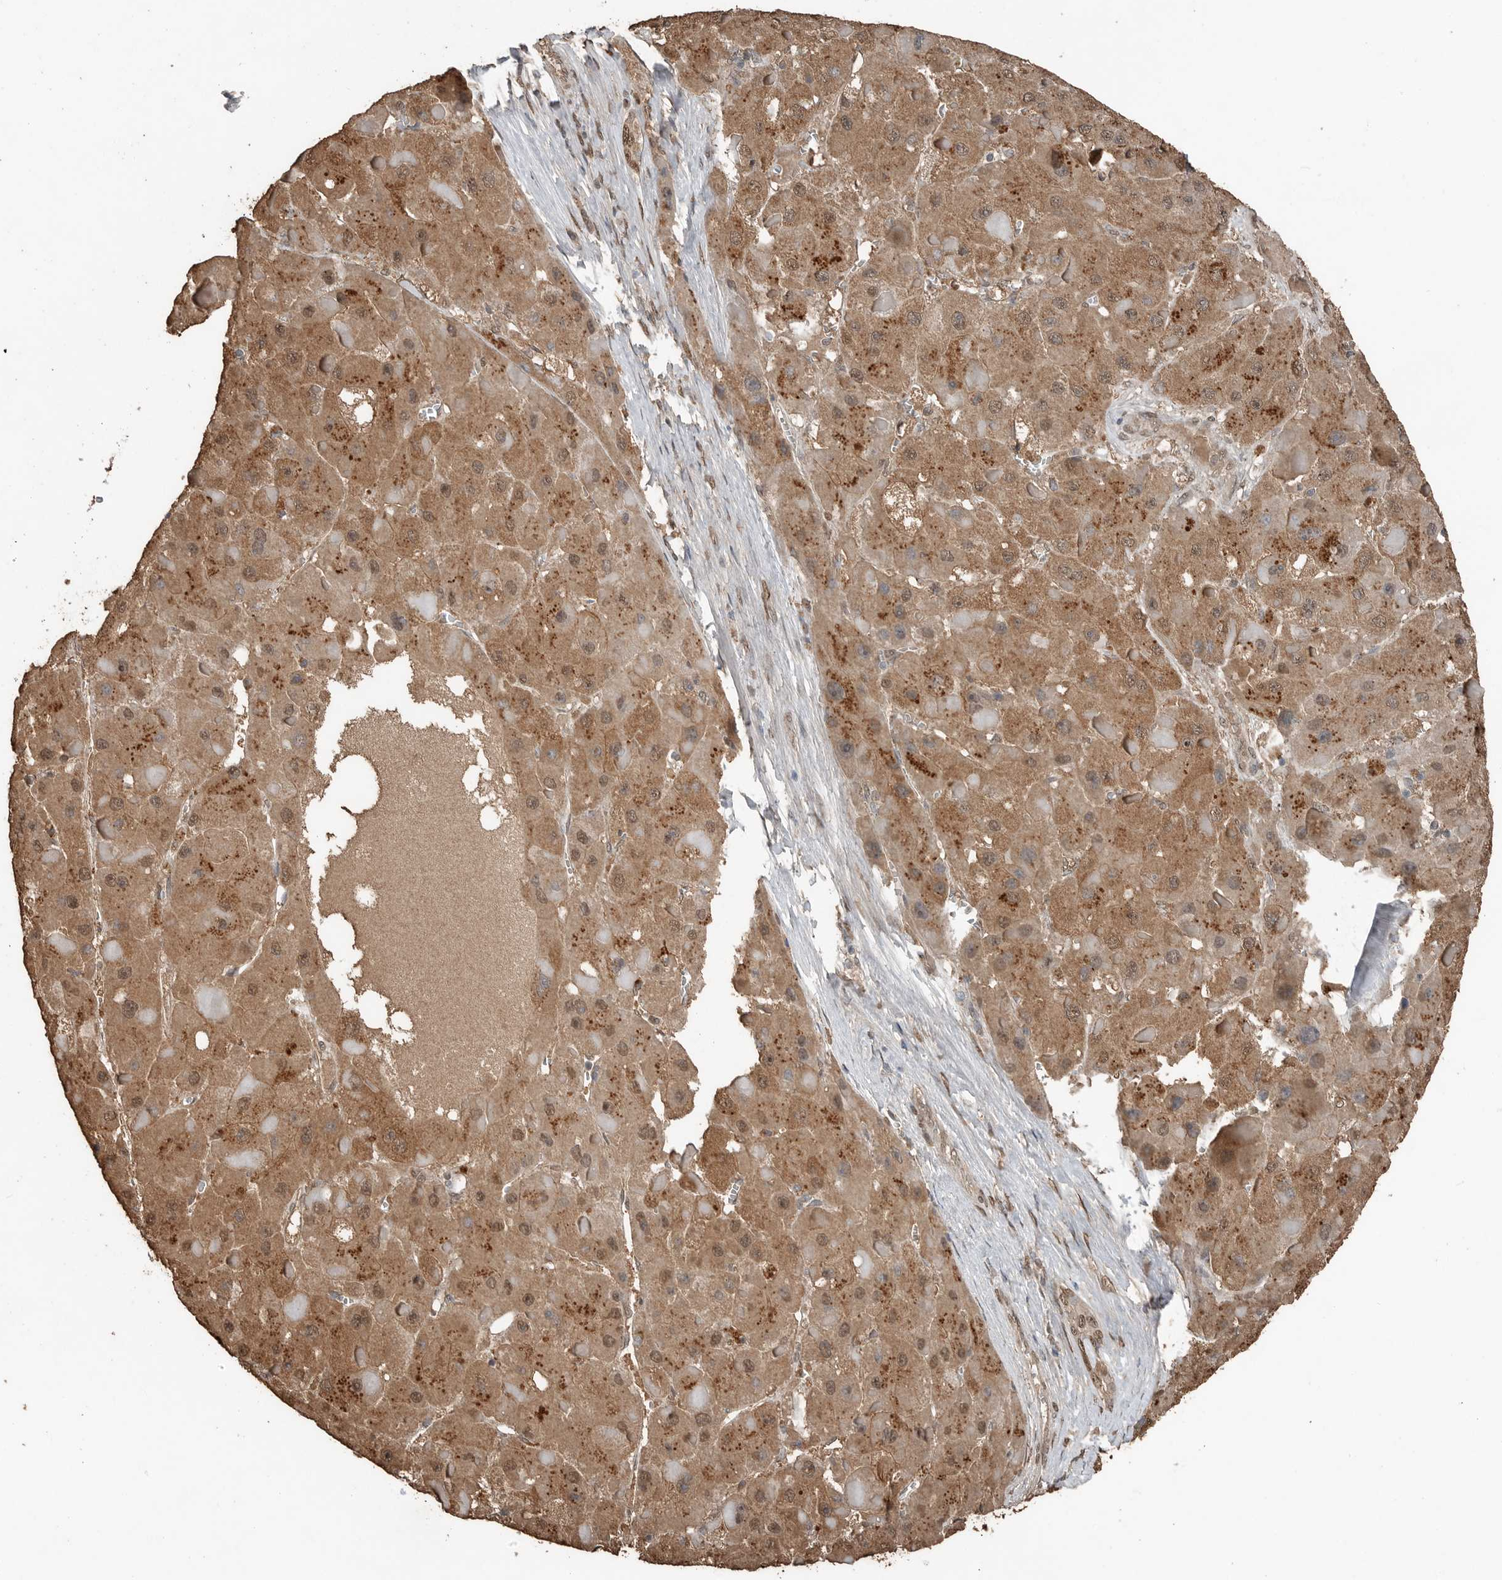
{"staining": {"intensity": "moderate", "quantity": ">75%", "location": "cytoplasmic/membranous"}, "tissue": "liver cancer", "cell_type": "Tumor cells", "image_type": "cancer", "snomed": [{"axis": "morphology", "description": "Carcinoma, Hepatocellular, NOS"}, {"axis": "topography", "description": "Liver"}], "caption": "Immunohistochemistry (IHC) histopathology image of human hepatocellular carcinoma (liver) stained for a protein (brown), which exhibits medium levels of moderate cytoplasmic/membranous expression in about >75% of tumor cells.", "gene": "BLZF1", "patient": {"sex": "female", "age": 73}}